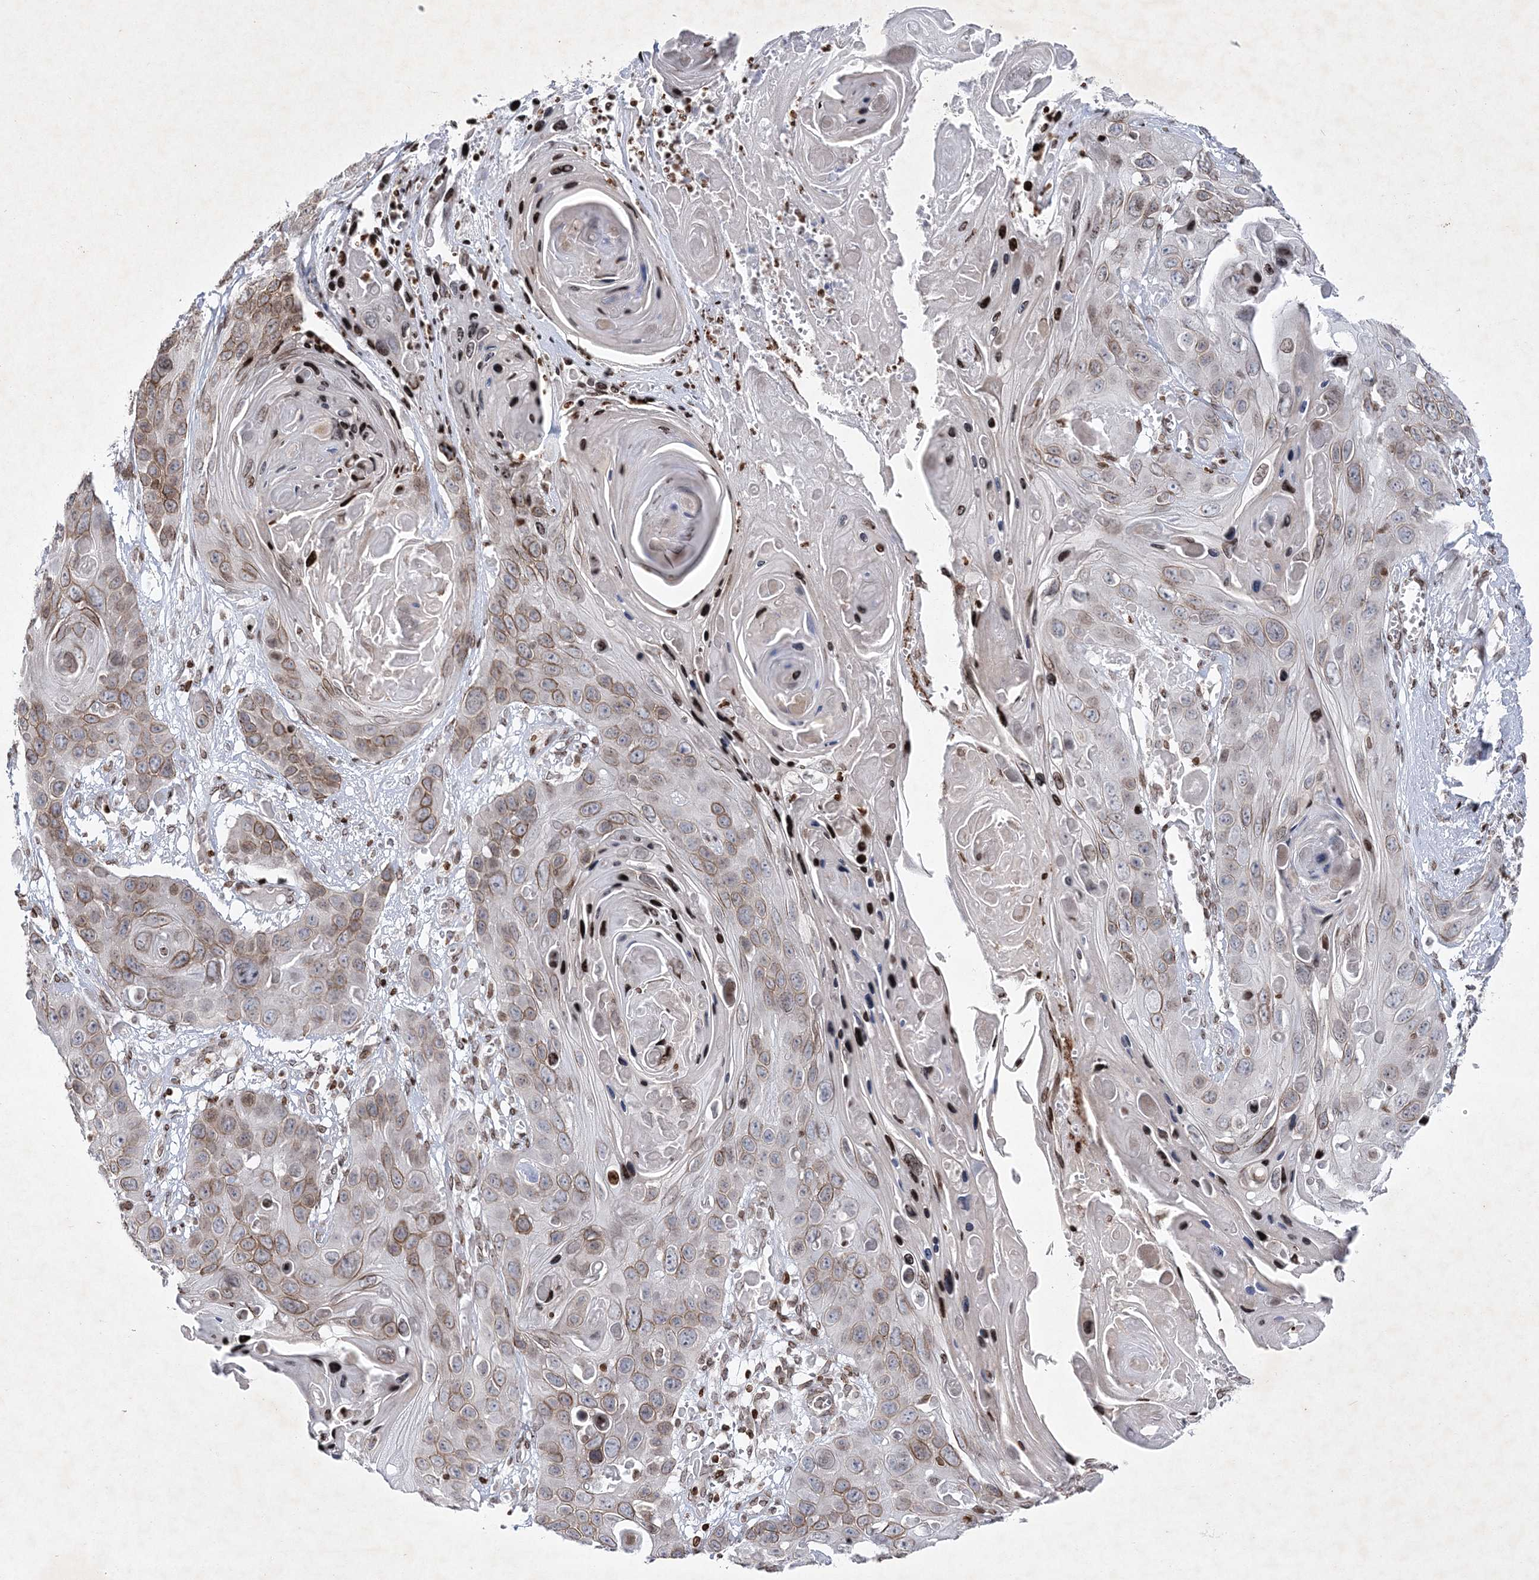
{"staining": {"intensity": "moderate", "quantity": "25%-75%", "location": "cytoplasmic/membranous"}, "tissue": "skin cancer", "cell_type": "Tumor cells", "image_type": "cancer", "snomed": [{"axis": "morphology", "description": "Squamous cell carcinoma, NOS"}, {"axis": "topography", "description": "Skin"}], "caption": "DAB immunohistochemical staining of human skin squamous cell carcinoma shows moderate cytoplasmic/membranous protein expression in approximately 25%-75% of tumor cells.", "gene": "SMIM29", "patient": {"sex": "male", "age": 55}}